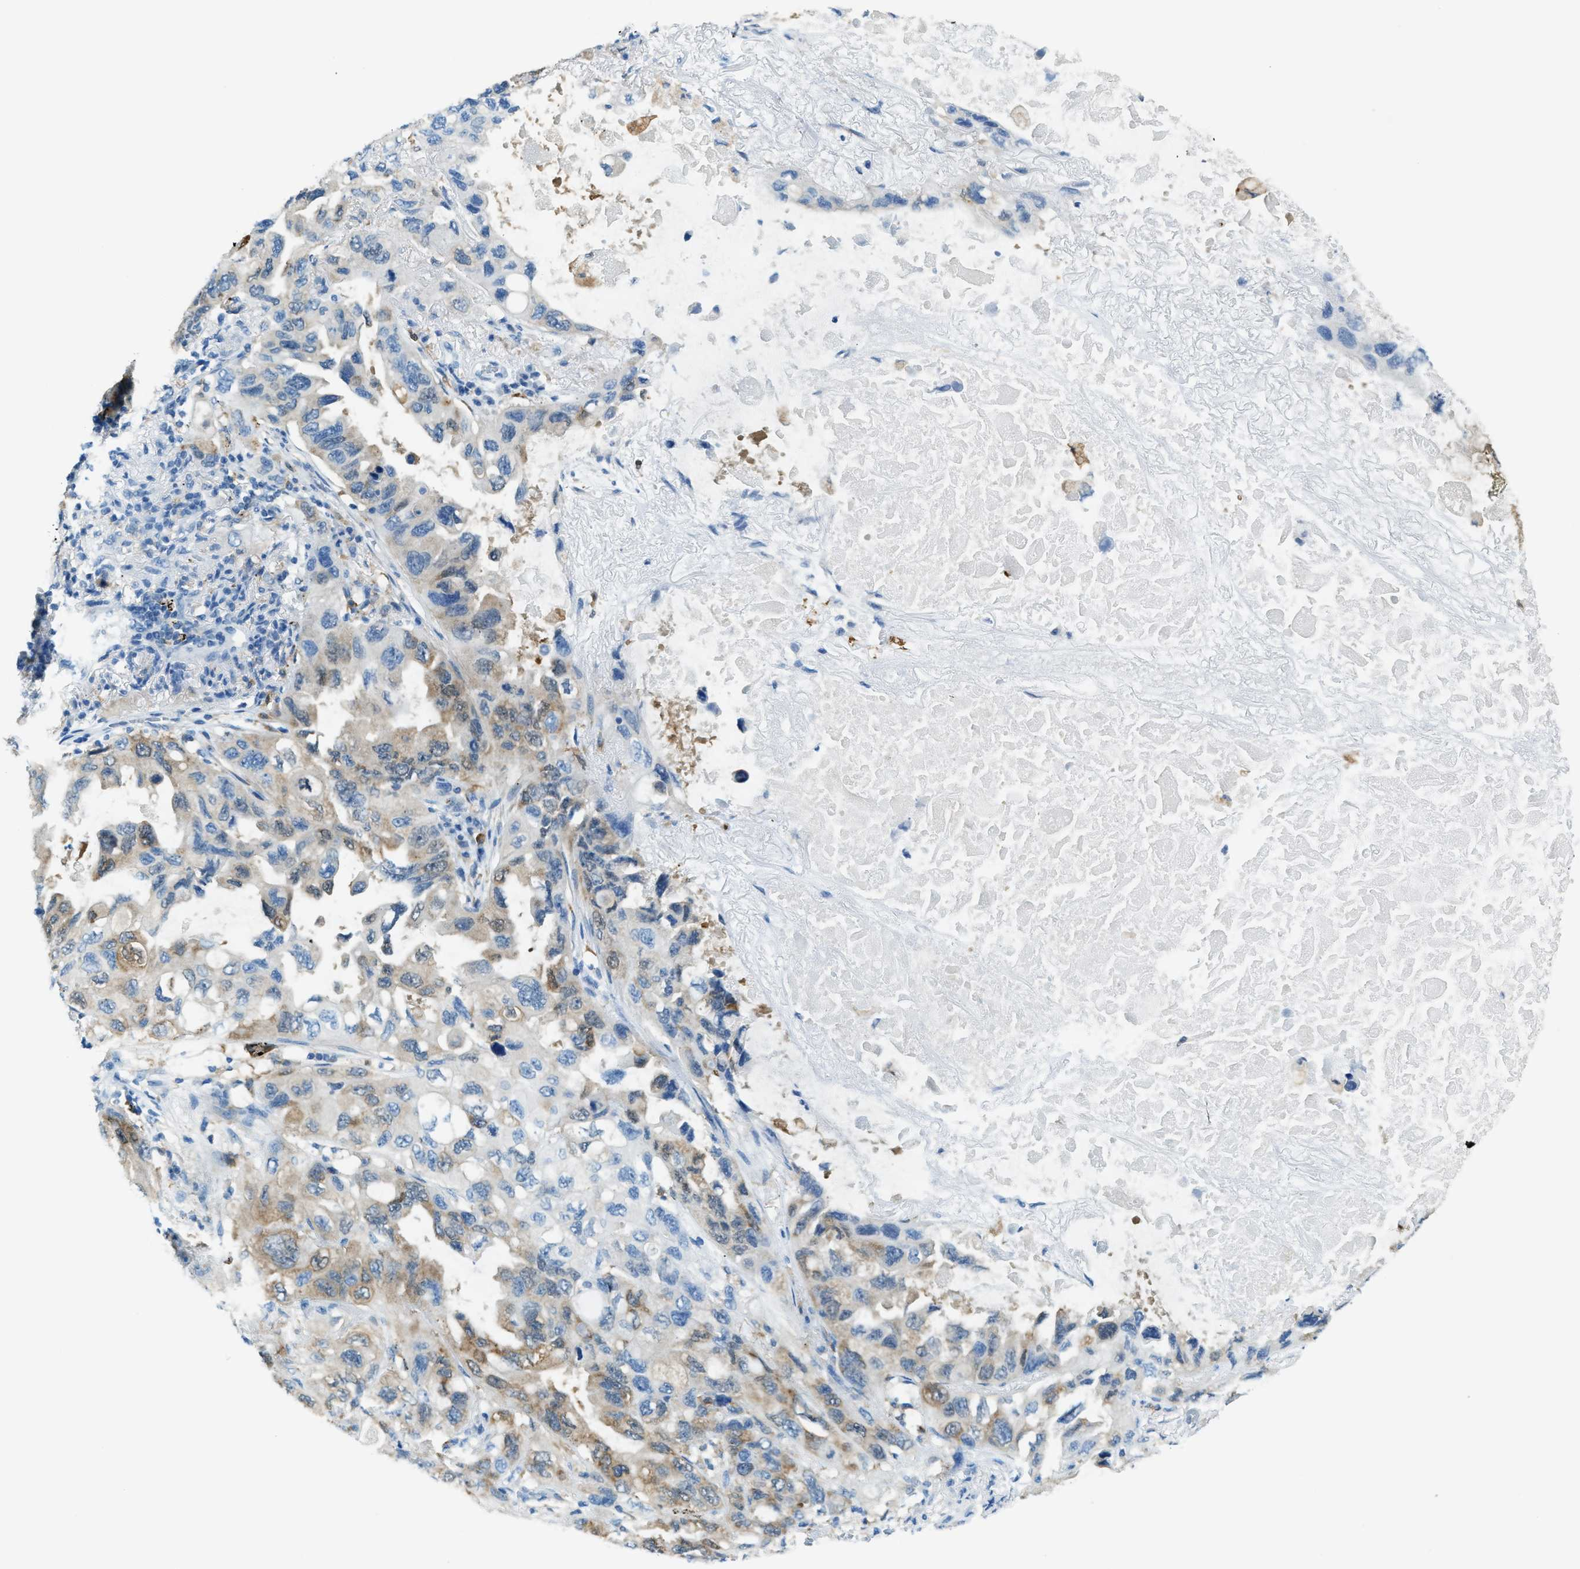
{"staining": {"intensity": "moderate", "quantity": "25%-75%", "location": "cytoplasmic/membranous"}, "tissue": "lung cancer", "cell_type": "Tumor cells", "image_type": "cancer", "snomed": [{"axis": "morphology", "description": "Squamous cell carcinoma, NOS"}, {"axis": "topography", "description": "Lung"}], "caption": "An image of squamous cell carcinoma (lung) stained for a protein exhibits moderate cytoplasmic/membranous brown staining in tumor cells.", "gene": "MATCAP2", "patient": {"sex": "female", "age": 73}}